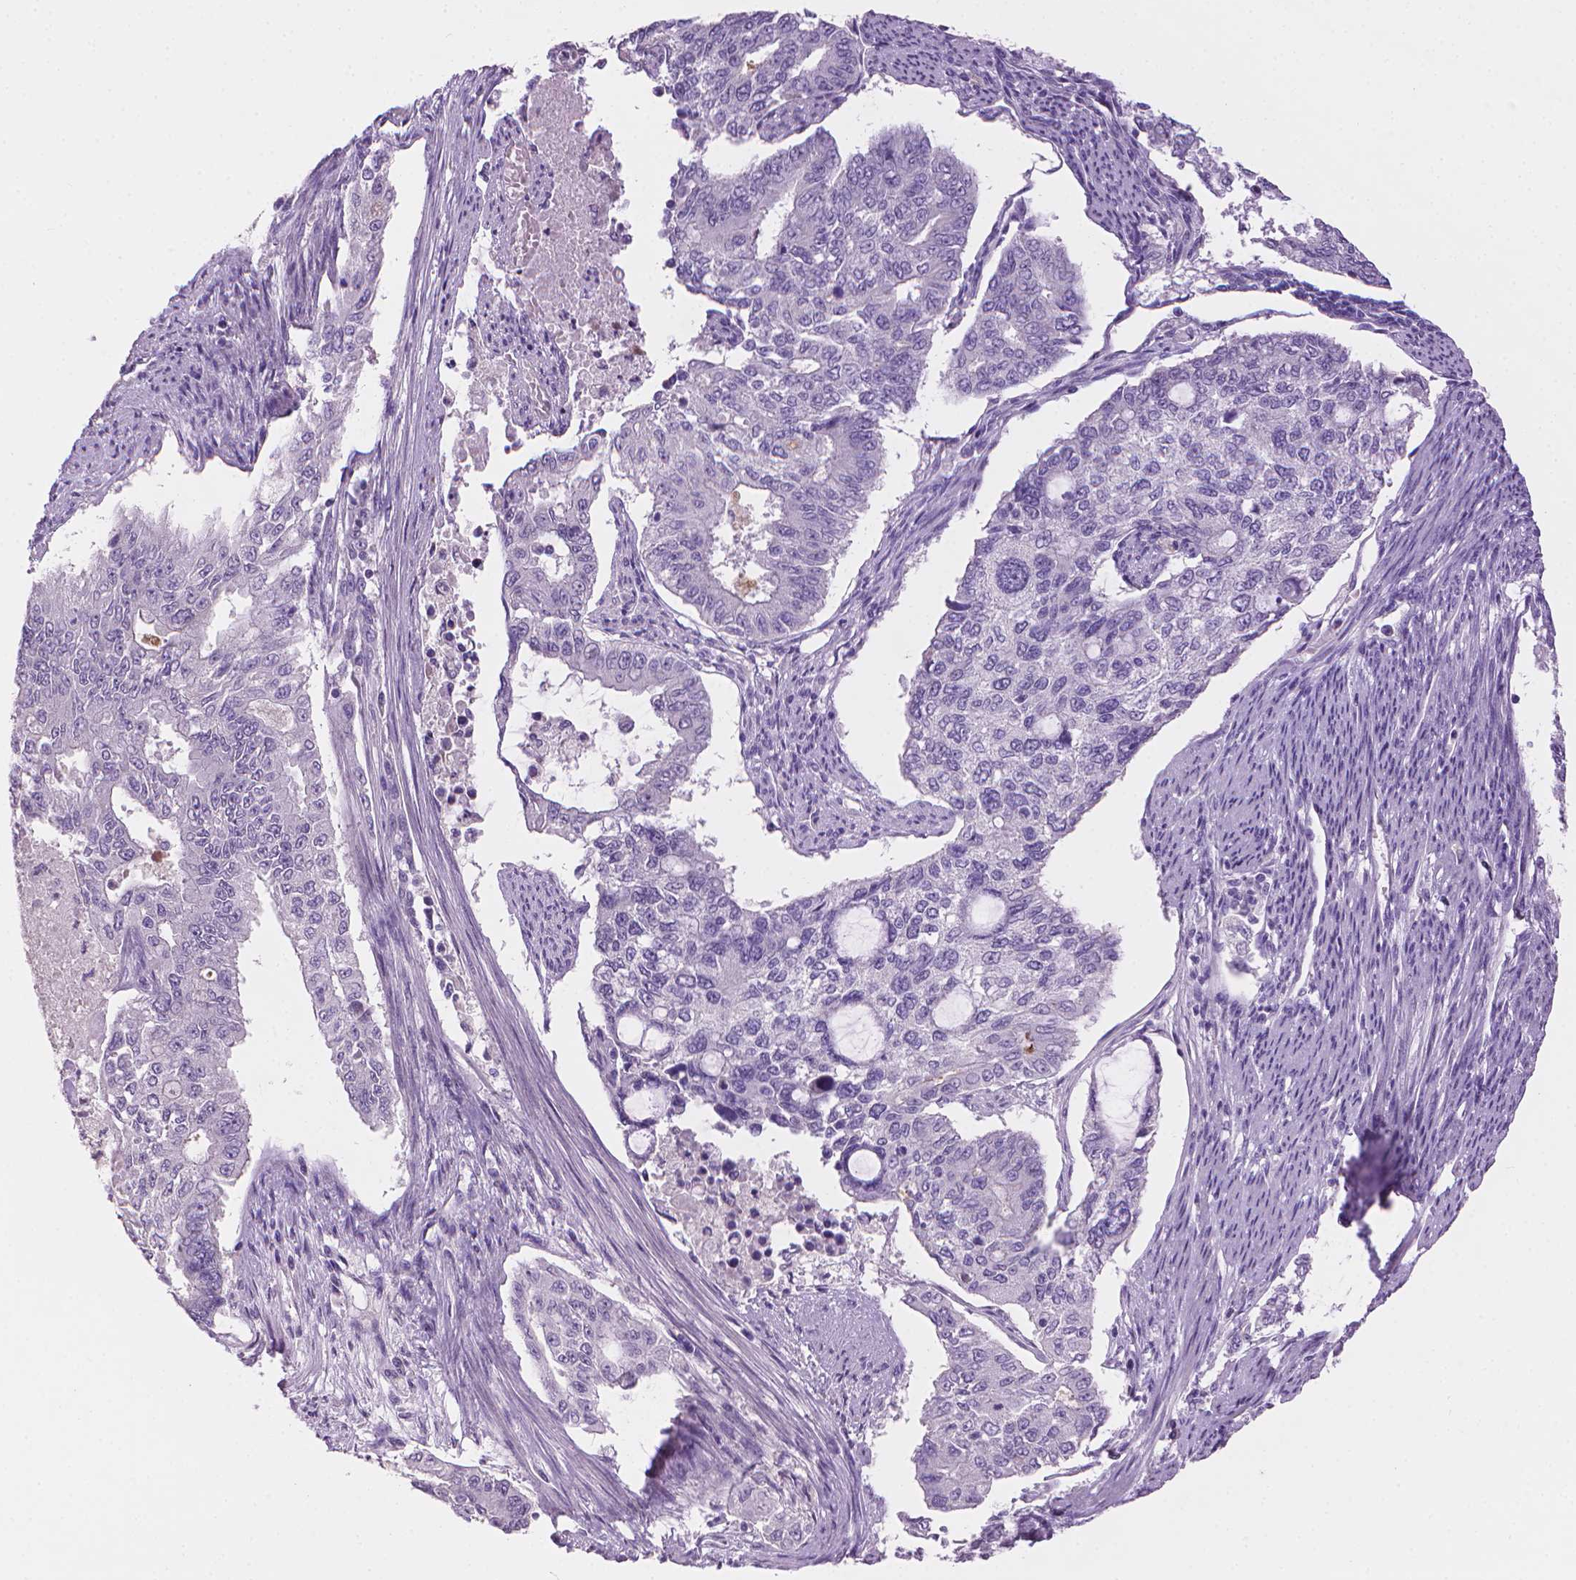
{"staining": {"intensity": "negative", "quantity": "none", "location": "none"}, "tissue": "endometrial cancer", "cell_type": "Tumor cells", "image_type": "cancer", "snomed": [{"axis": "morphology", "description": "Adenocarcinoma, NOS"}, {"axis": "topography", "description": "Uterus"}], "caption": "Immunohistochemical staining of human endometrial cancer exhibits no significant expression in tumor cells.", "gene": "MLANA", "patient": {"sex": "female", "age": 59}}